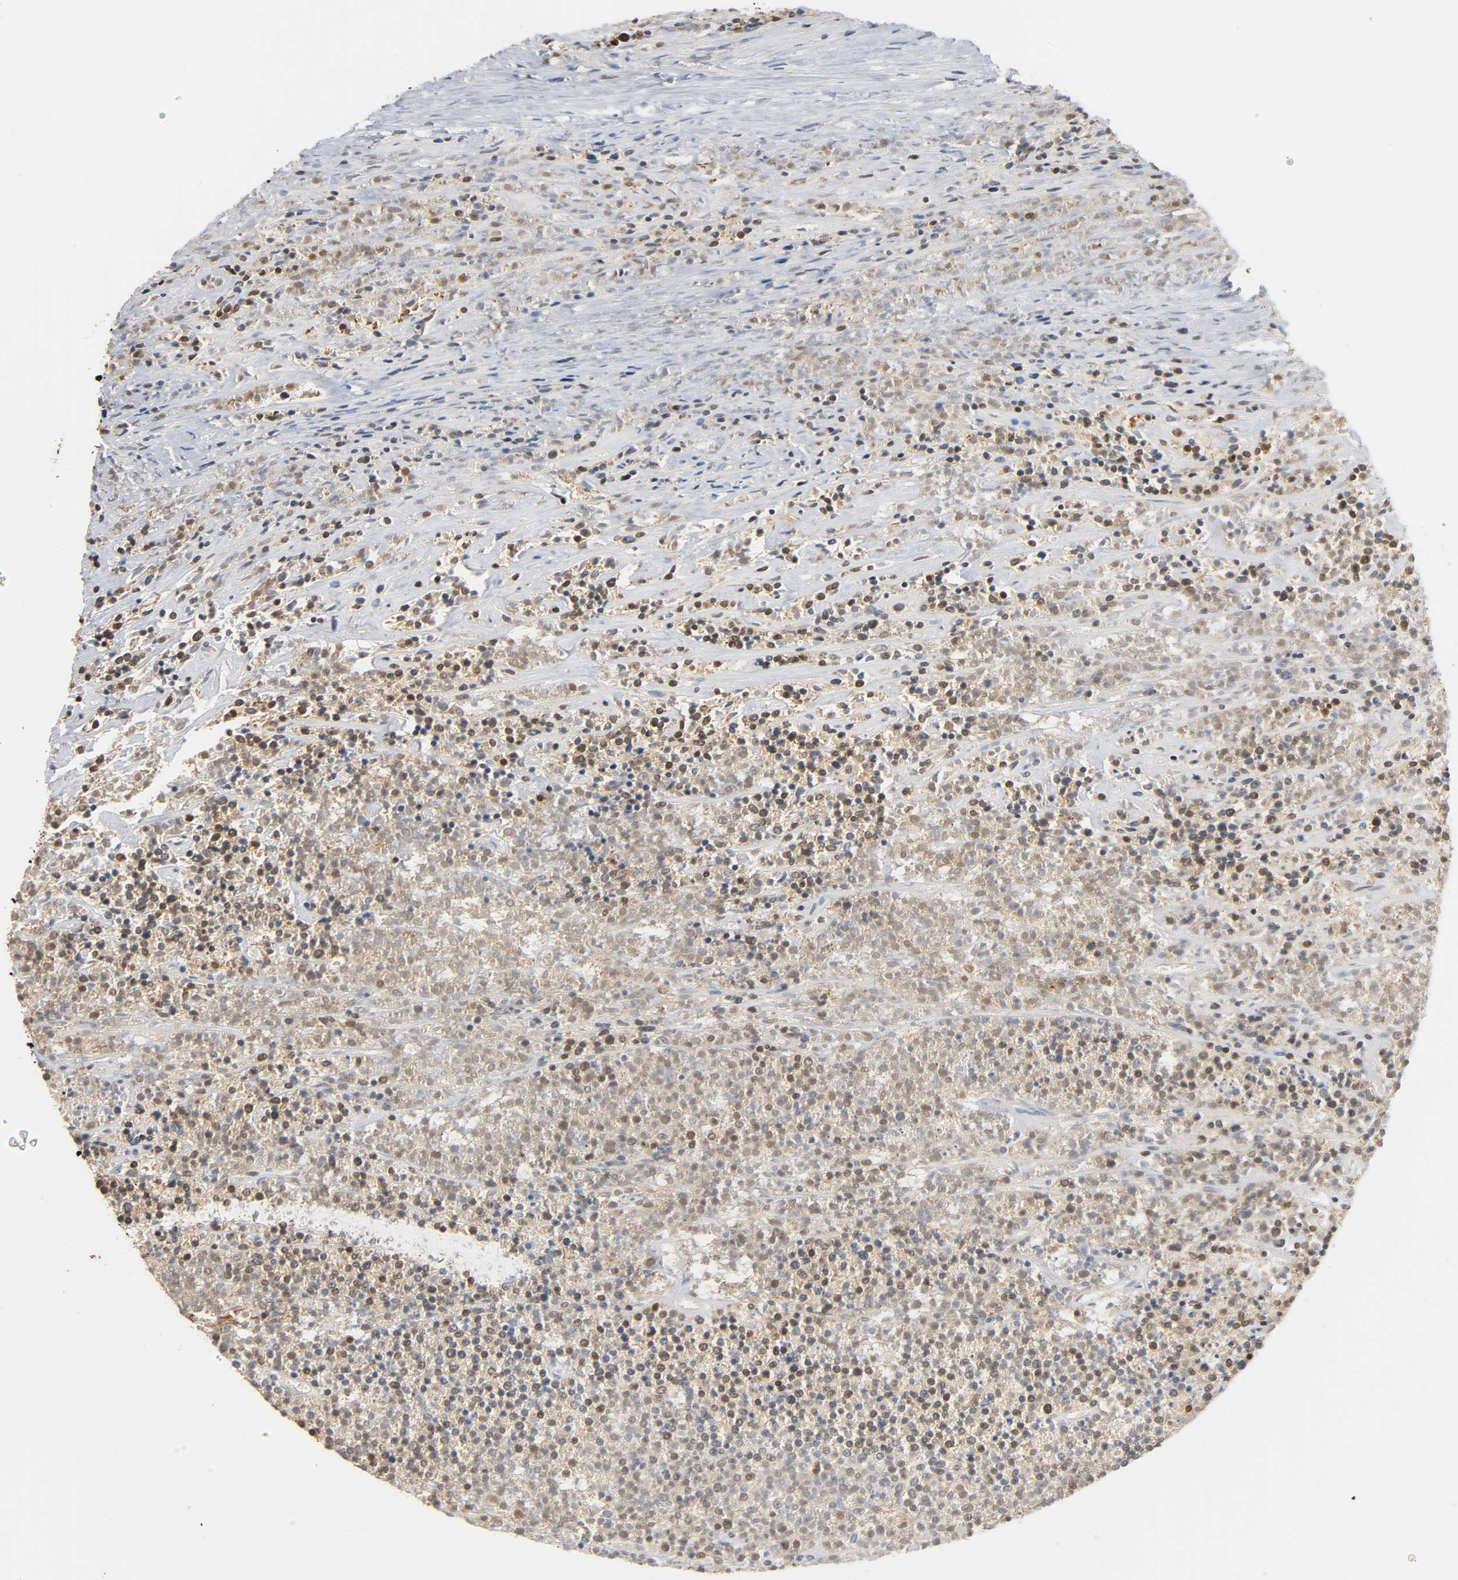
{"staining": {"intensity": "moderate", "quantity": "<25%", "location": "nuclear"}, "tissue": "lymphoma", "cell_type": "Tumor cells", "image_type": "cancer", "snomed": [{"axis": "morphology", "description": "Malignant lymphoma, non-Hodgkin's type, High grade"}, {"axis": "topography", "description": "Lymph node"}], "caption": "This is an image of immunohistochemistry staining of malignant lymphoma, non-Hodgkin's type (high-grade), which shows moderate staining in the nuclear of tumor cells.", "gene": "UBC", "patient": {"sex": "female", "age": 73}}